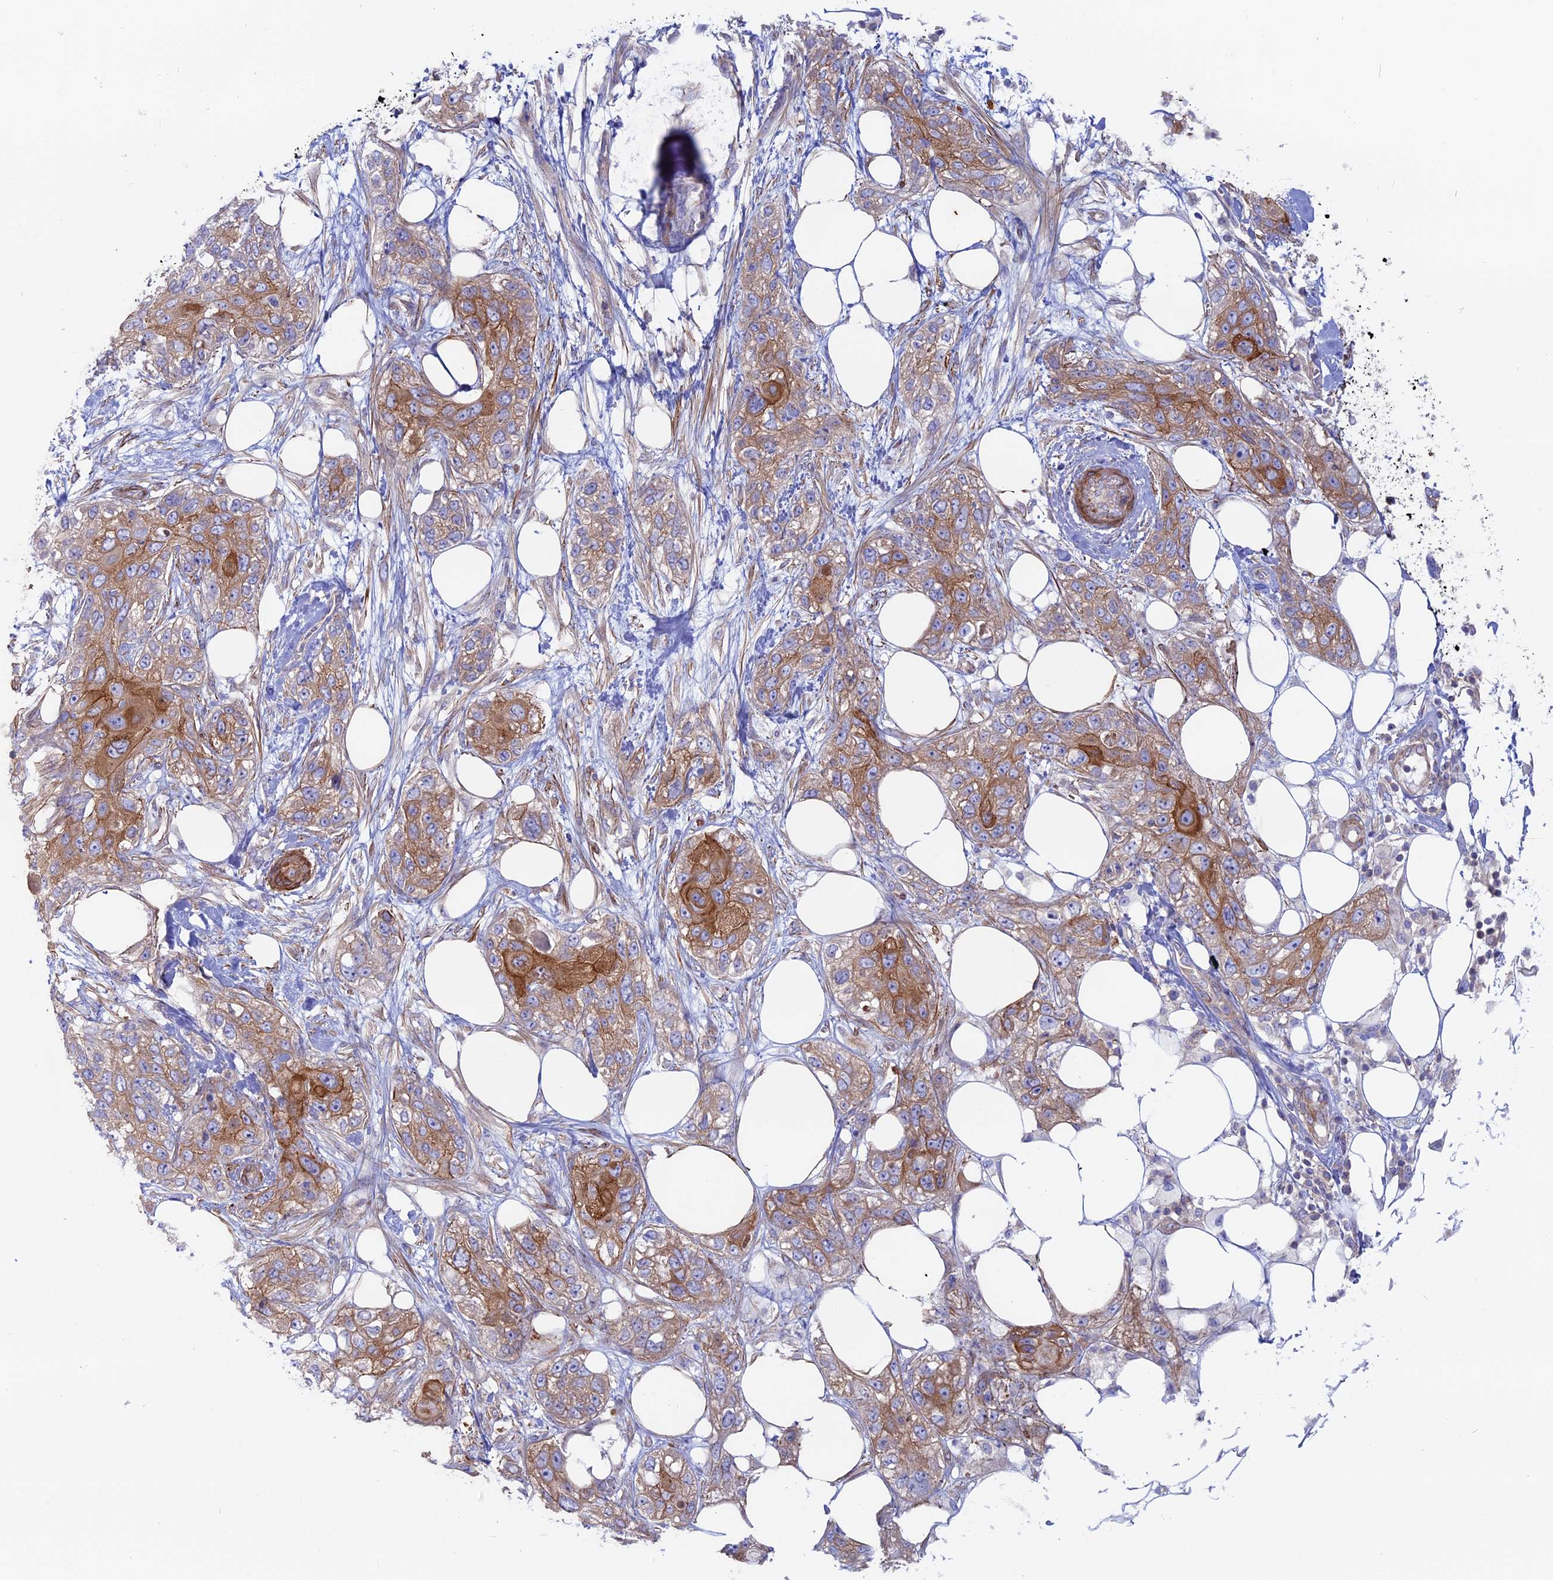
{"staining": {"intensity": "moderate", "quantity": ">75%", "location": "cytoplasmic/membranous"}, "tissue": "skin cancer", "cell_type": "Tumor cells", "image_type": "cancer", "snomed": [{"axis": "morphology", "description": "Normal tissue, NOS"}, {"axis": "morphology", "description": "Squamous cell carcinoma, NOS"}, {"axis": "topography", "description": "Skin"}], "caption": "A high-resolution micrograph shows IHC staining of skin squamous cell carcinoma, which shows moderate cytoplasmic/membranous positivity in approximately >75% of tumor cells. (brown staining indicates protein expression, while blue staining denotes nuclei).", "gene": "MYO5B", "patient": {"sex": "male", "age": 72}}